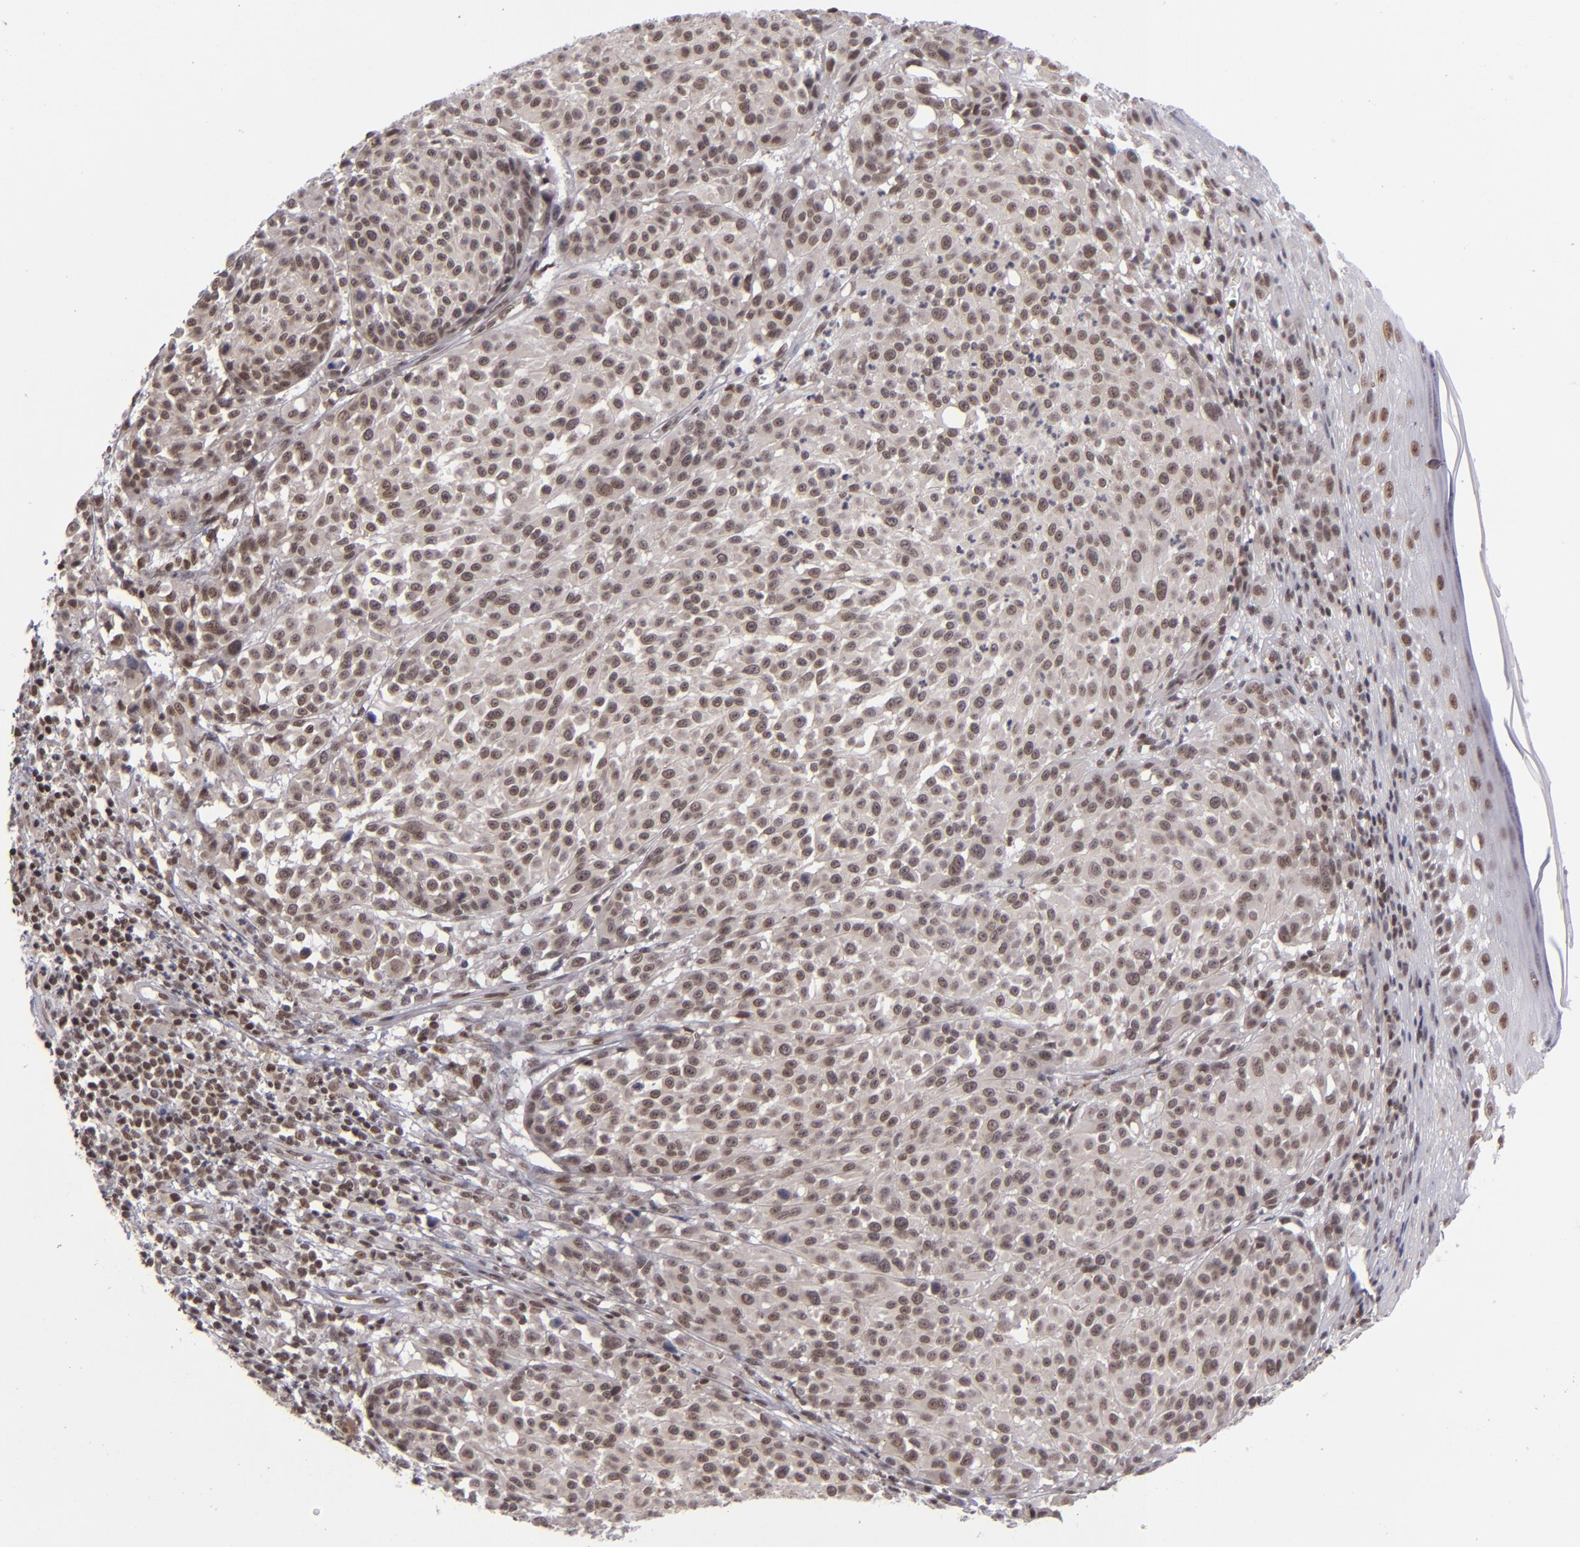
{"staining": {"intensity": "moderate", "quantity": ">75%", "location": "nuclear"}, "tissue": "melanoma", "cell_type": "Tumor cells", "image_type": "cancer", "snomed": [{"axis": "morphology", "description": "Malignant melanoma, NOS"}, {"axis": "topography", "description": "Skin"}], "caption": "Tumor cells show medium levels of moderate nuclear staining in about >75% of cells in human malignant melanoma.", "gene": "MLLT3", "patient": {"sex": "female", "age": 49}}